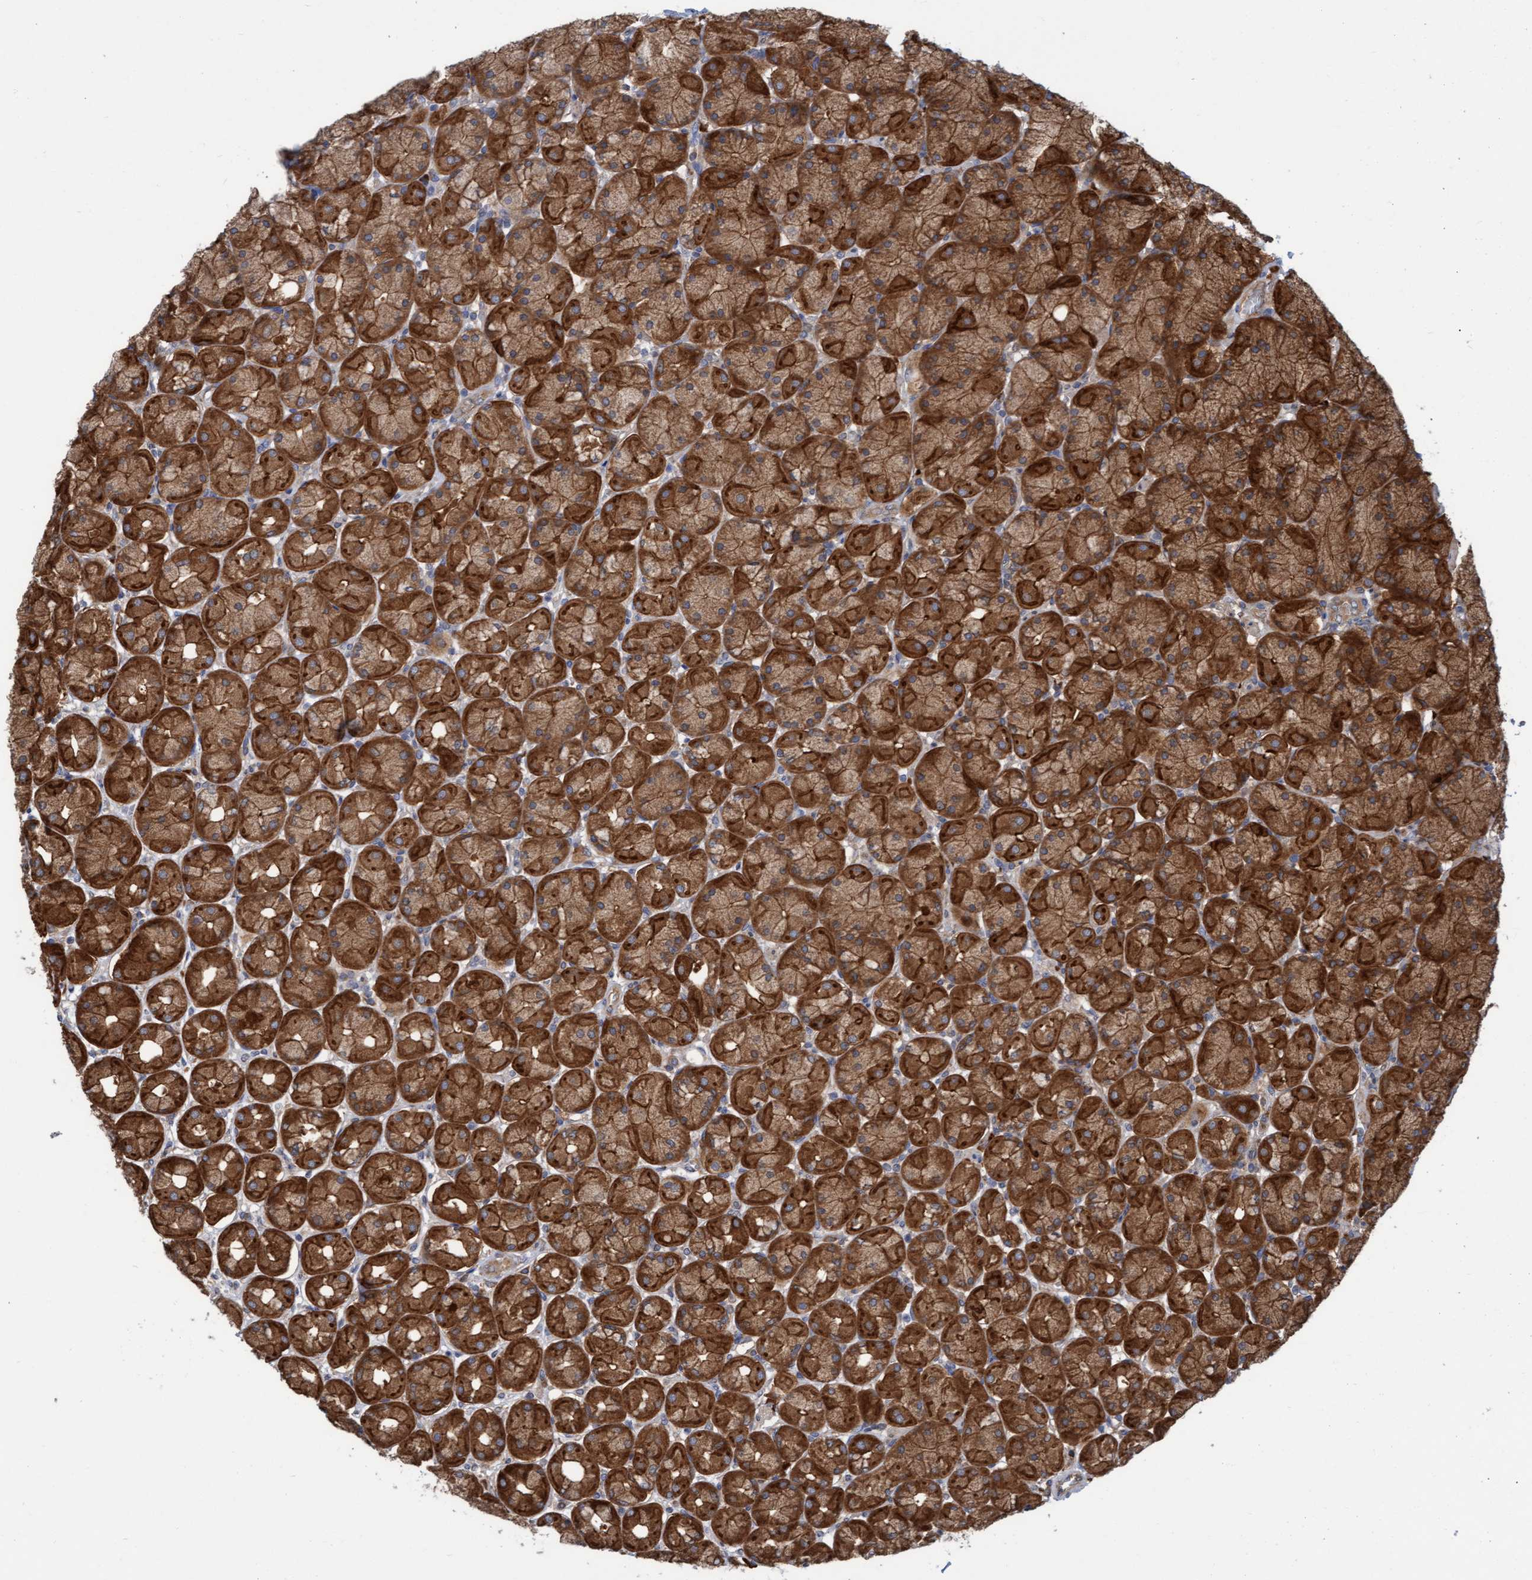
{"staining": {"intensity": "strong", "quantity": ">75%", "location": "cytoplasmic/membranous"}, "tissue": "stomach", "cell_type": "Glandular cells", "image_type": "normal", "snomed": [{"axis": "morphology", "description": "Normal tissue, NOS"}, {"axis": "topography", "description": "Stomach, upper"}], "caption": "The image shows staining of unremarkable stomach, revealing strong cytoplasmic/membranous protein positivity (brown color) within glandular cells.", "gene": "KIAA0753", "patient": {"sex": "female", "age": 56}}